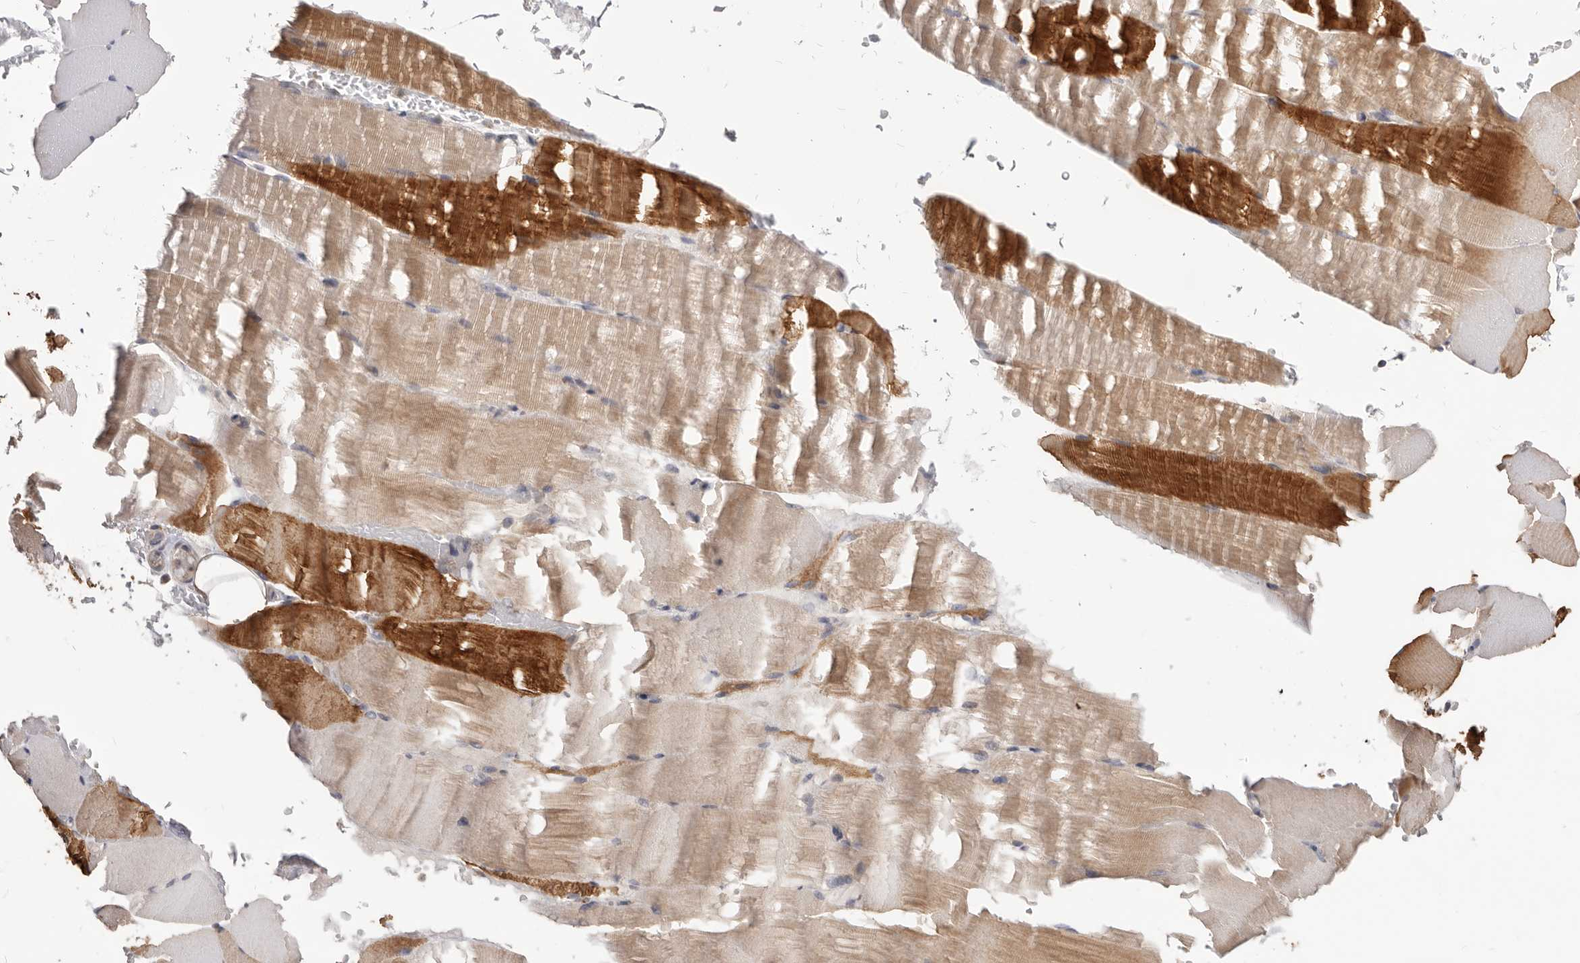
{"staining": {"intensity": "strong", "quantity": "<25%", "location": "cytoplasmic/membranous"}, "tissue": "skeletal muscle", "cell_type": "Myocytes", "image_type": "normal", "snomed": [{"axis": "morphology", "description": "Normal tissue, NOS"}, {"axis": "topography", "description": "Skeletal muscle"}, {"axis": "topography", "description": "Parathyroid gland"}], "caption": "Immunohistochemical staining of benign human skeletal muscle exhibits strong cytoplasmic/membranous protein expression in about <25% of myocytes. The protein of interest is stained brown, and the nuclei are stained in blue (DAB IHC with brightfield microscopy, high magnification).", "gene": "LRP6", "patient": {"sex": "female", "age": 37}}